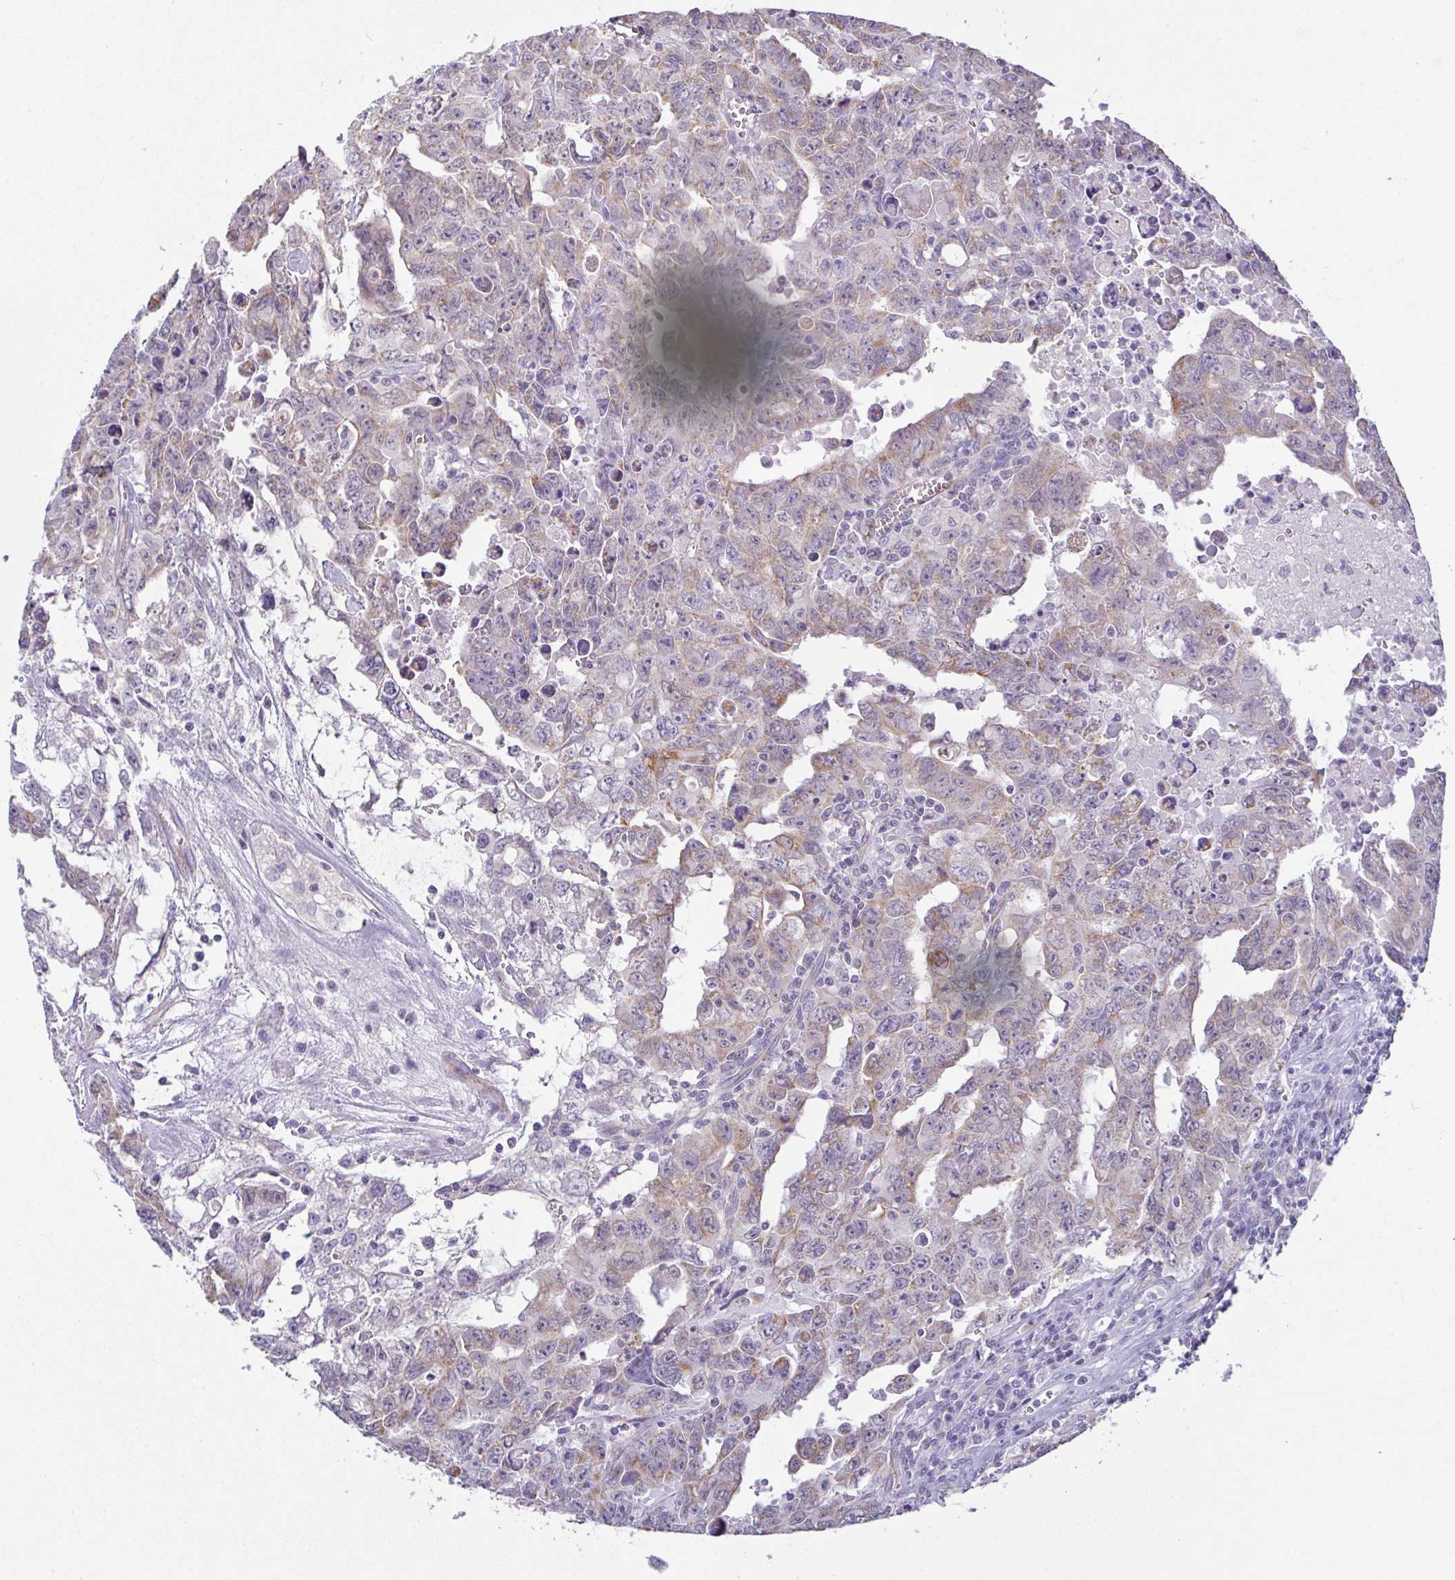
{"staining": {"intensity": "weak", "quantity": "25%-75%", "location": "cytoplasmic/membranous"}, "tissue": "testis cancer", "cell_type": "Tumor cells", "image_type": "cancer", "snomed": [{"axis": "morphology", "description": "Carcinoma, Embryonal, NOS"}, {"axis": "topography", "description": "Testis"}], "caption": "Immunohistochemical staining of human testis embryonal carcinoma demonstrates weak cytoplasmic/membranous protein positivity in about 25%-75% of tumor cells.", "gene": "PLCD4", "patient": {"sex": "male", "age": 24}}